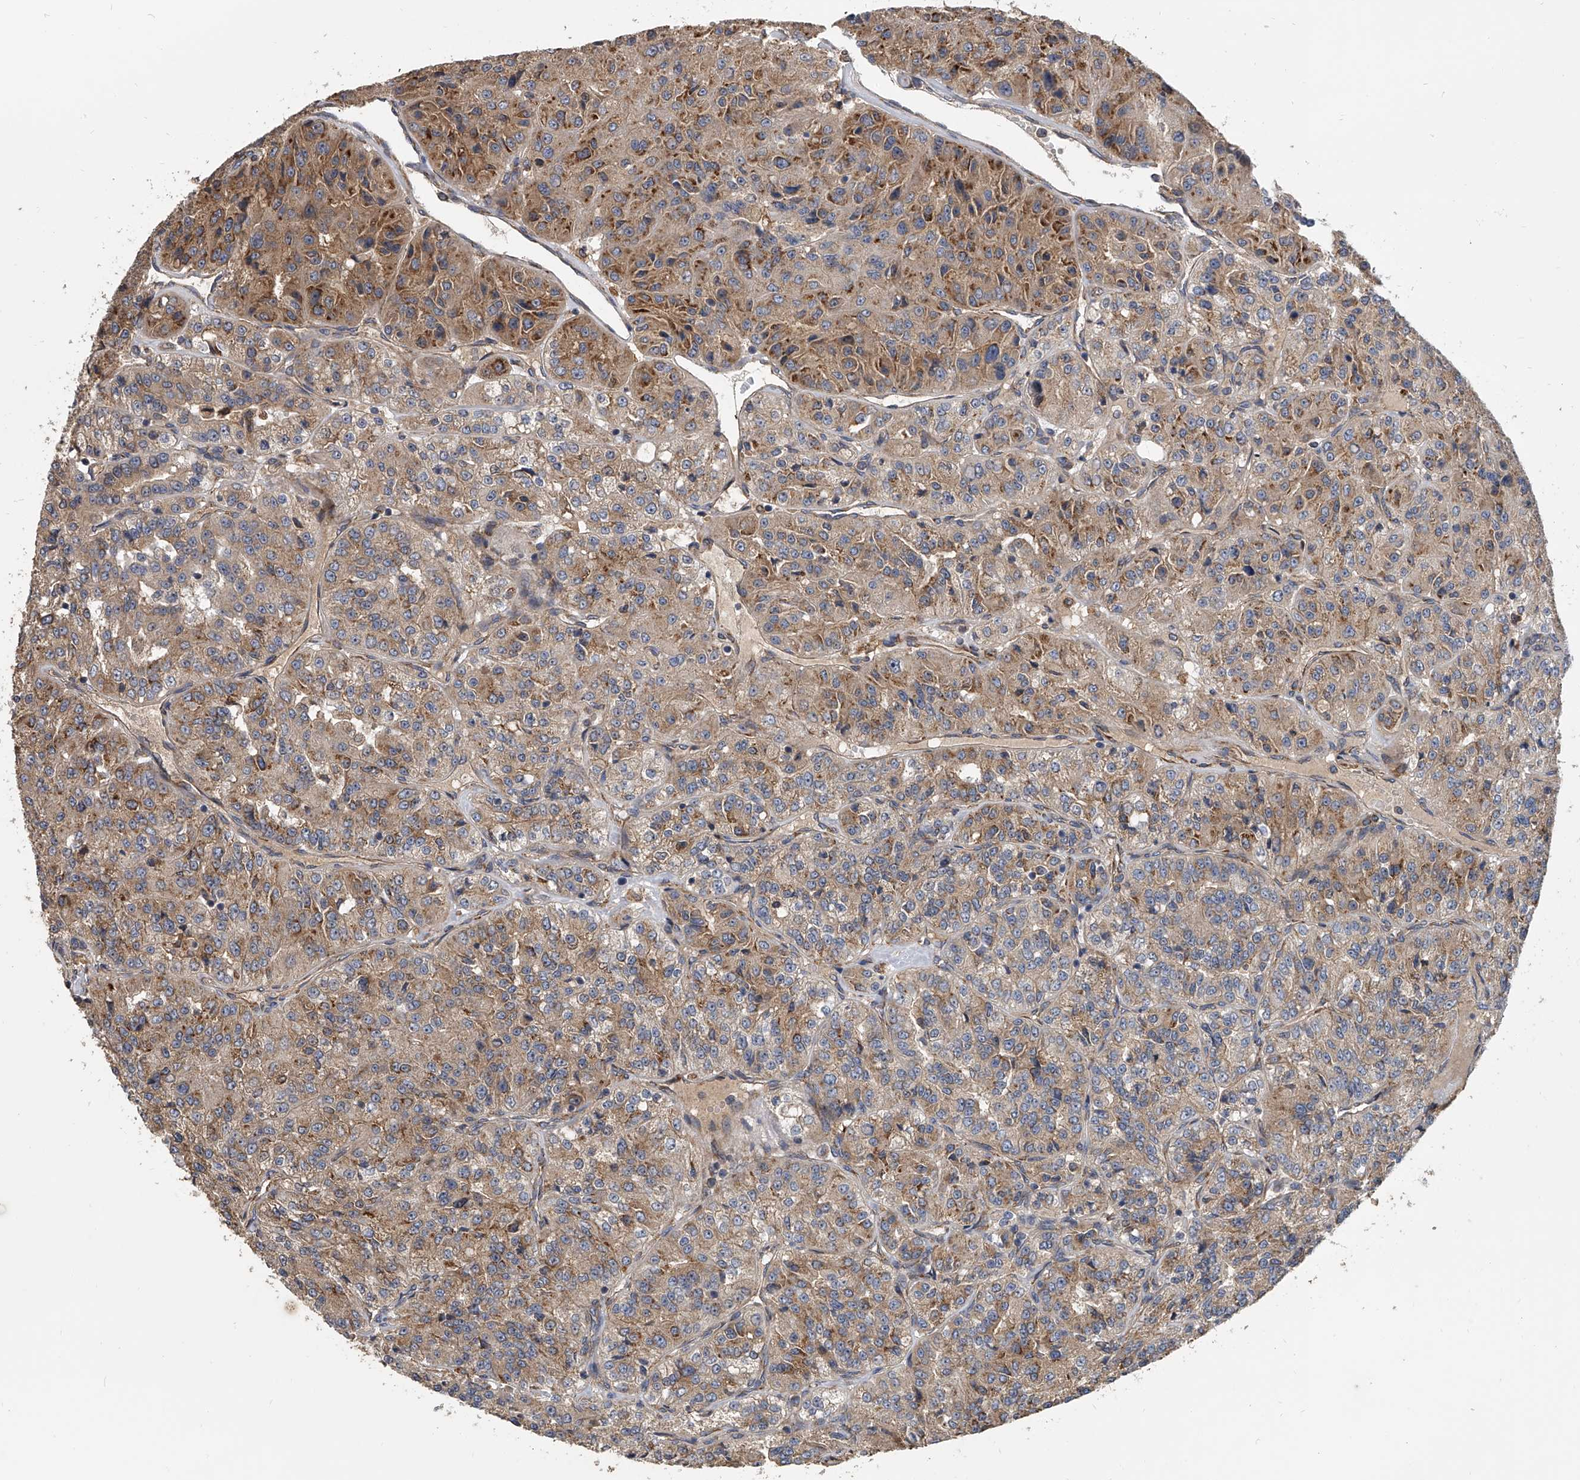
{"staining": {"intensity": "moderate", "quantity": ">75%", "location": "cytoplasmic/membranous"}, "tissue": "renal cancer", "cell_type": "Tumor cells", "image_type": "cancer", "snomed": [{"axis": "morphology", "description": "Adenocarcinoma, NOS"}, {"axis": "topography", "description": "Kidney"}], "caption": "Renal cancer tissue shows moderate cytoplasmic/membranous positivity in about >75% of tumor cells, visualized by immunohistochemistry.", "gene": "EXOC4", "patient": {"sex": "female", "age": 63}}